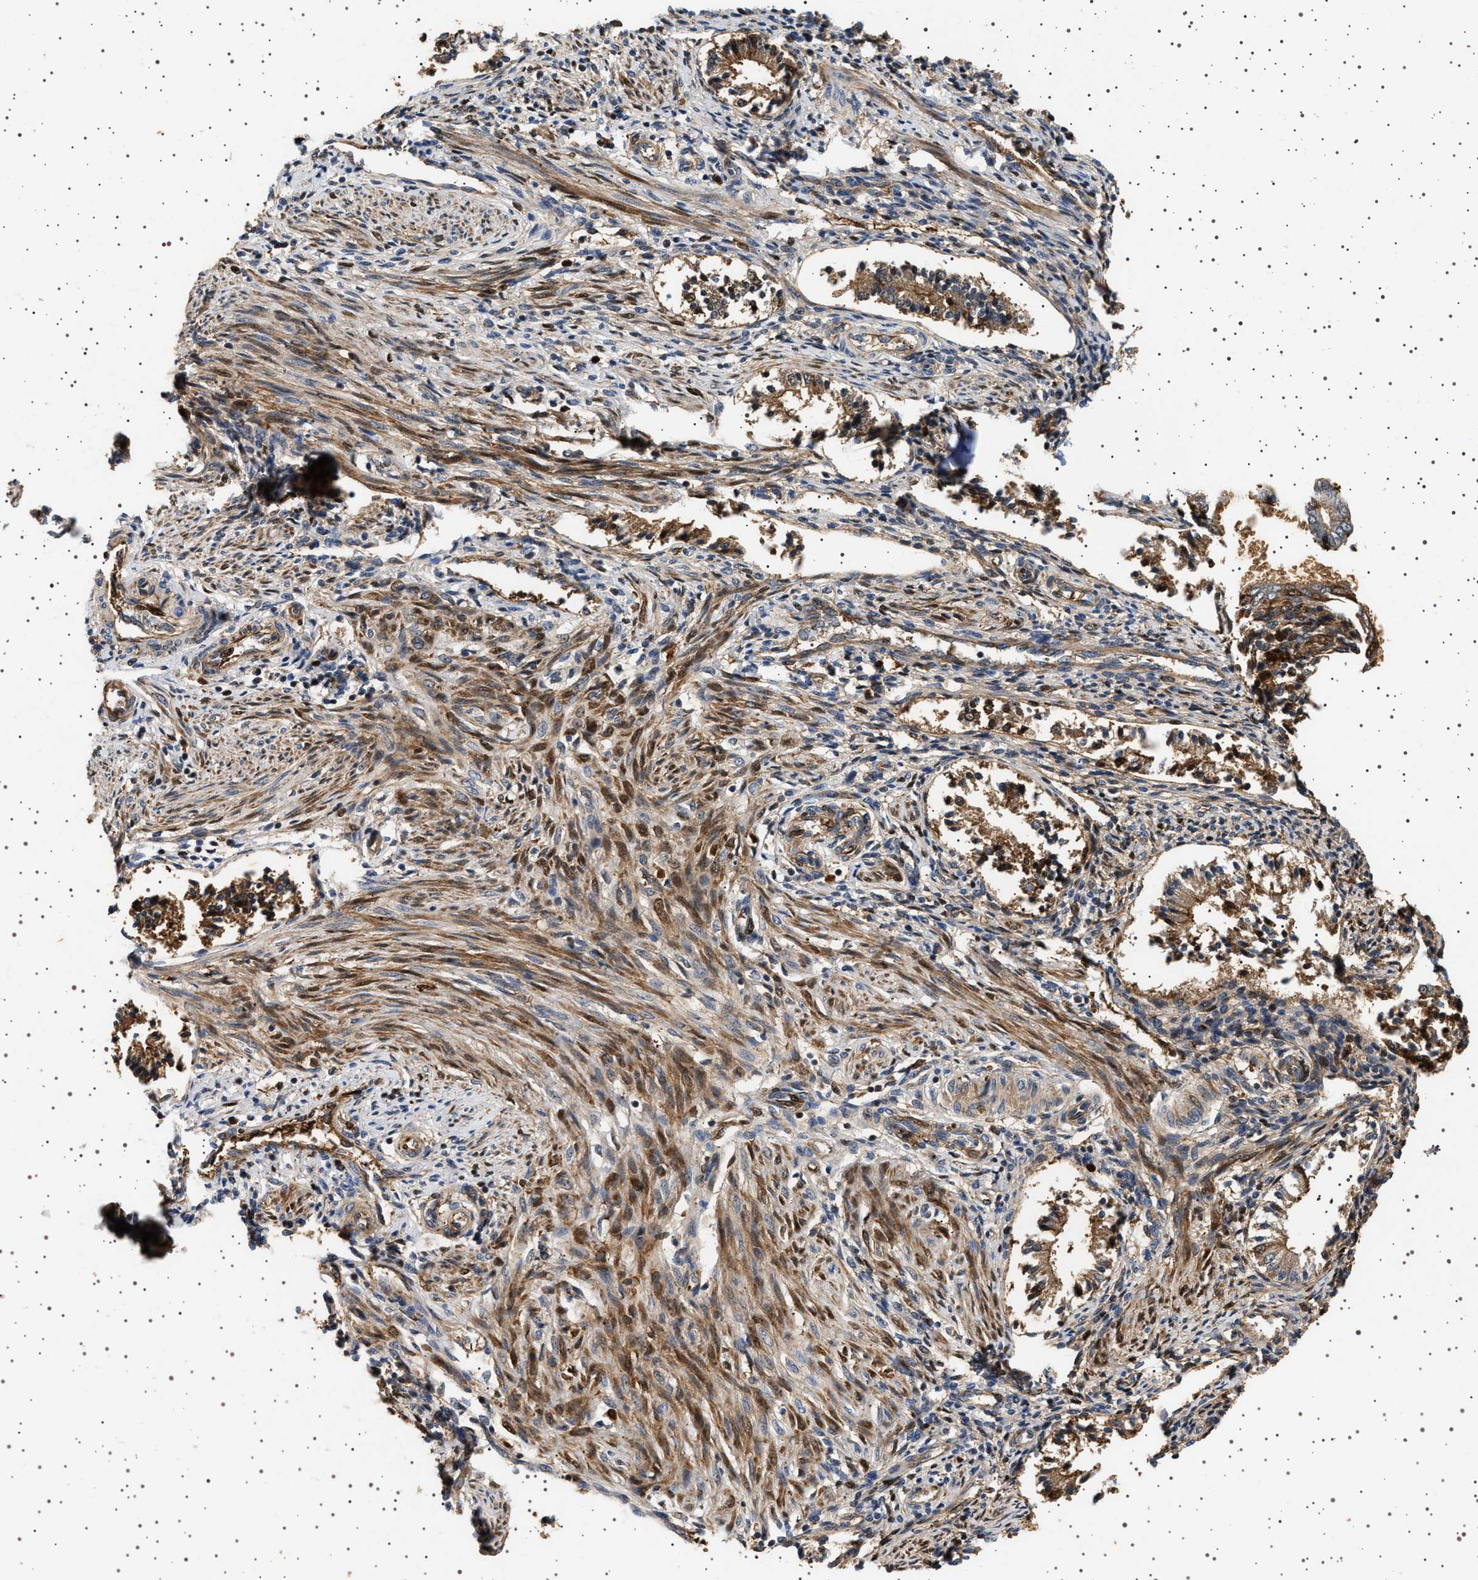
{"staining": {"intensity": "moderate", "quantity": "25%-75%", "location": "cytoplasmic/membranous"}, "tissue": "endometrium", "cell_type": "Cells in endometrial stroma", "image_type": "normal", "snomed": [{"axis": "morphology", "description": "Normal tissue, NOS"}, {"axis": "topography", "description": "Endometrium"}], "caption": "Protein staining of normal endometrium shows moderate cytoplasmic/membranous staining in approximately 25%-75% of cells in endometrial stroma.", "gene": "FICD", "patient": {"sex": "female", "age": 42}}